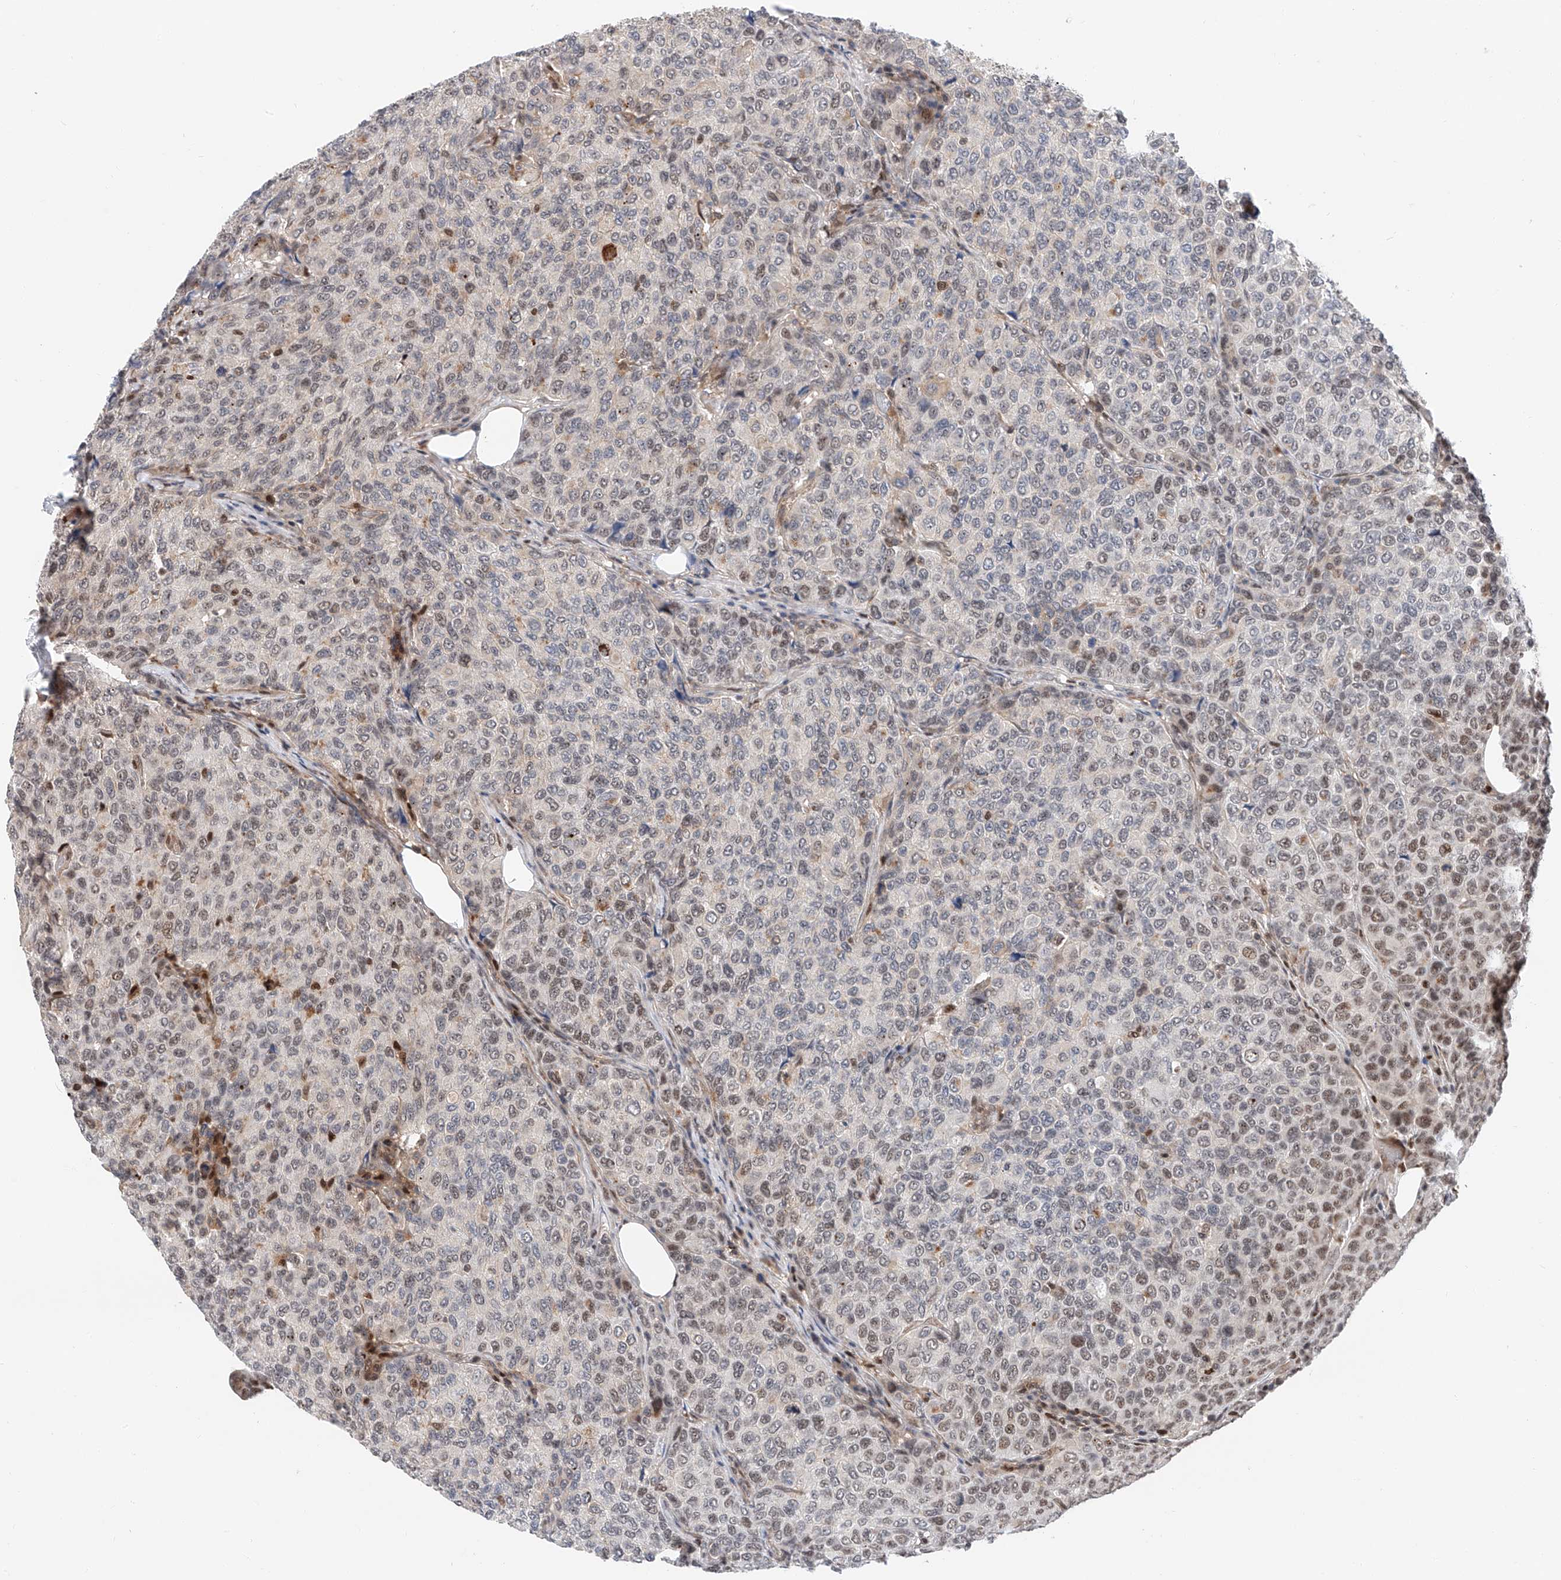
{"staining": {"intensity": "moderate", "quantity": "<25%", "location": "nuclear"}, "tissue": "breast cancer", "cell_type": "Tumor cells", "image_type": "cancer", "snomed": [{"axis": "morphology", "description": "Duct carcinoma"}, {"axis": "topography", "description": "Breast"}], "caption": "A low amount of moderate nuclear positivity is appreciated in approximately <25% of tumor cells in breast invasive ductal carcinoma tissue.", "gene": "SNRNP200", "patient": {"sex": "female", "age": 55}}